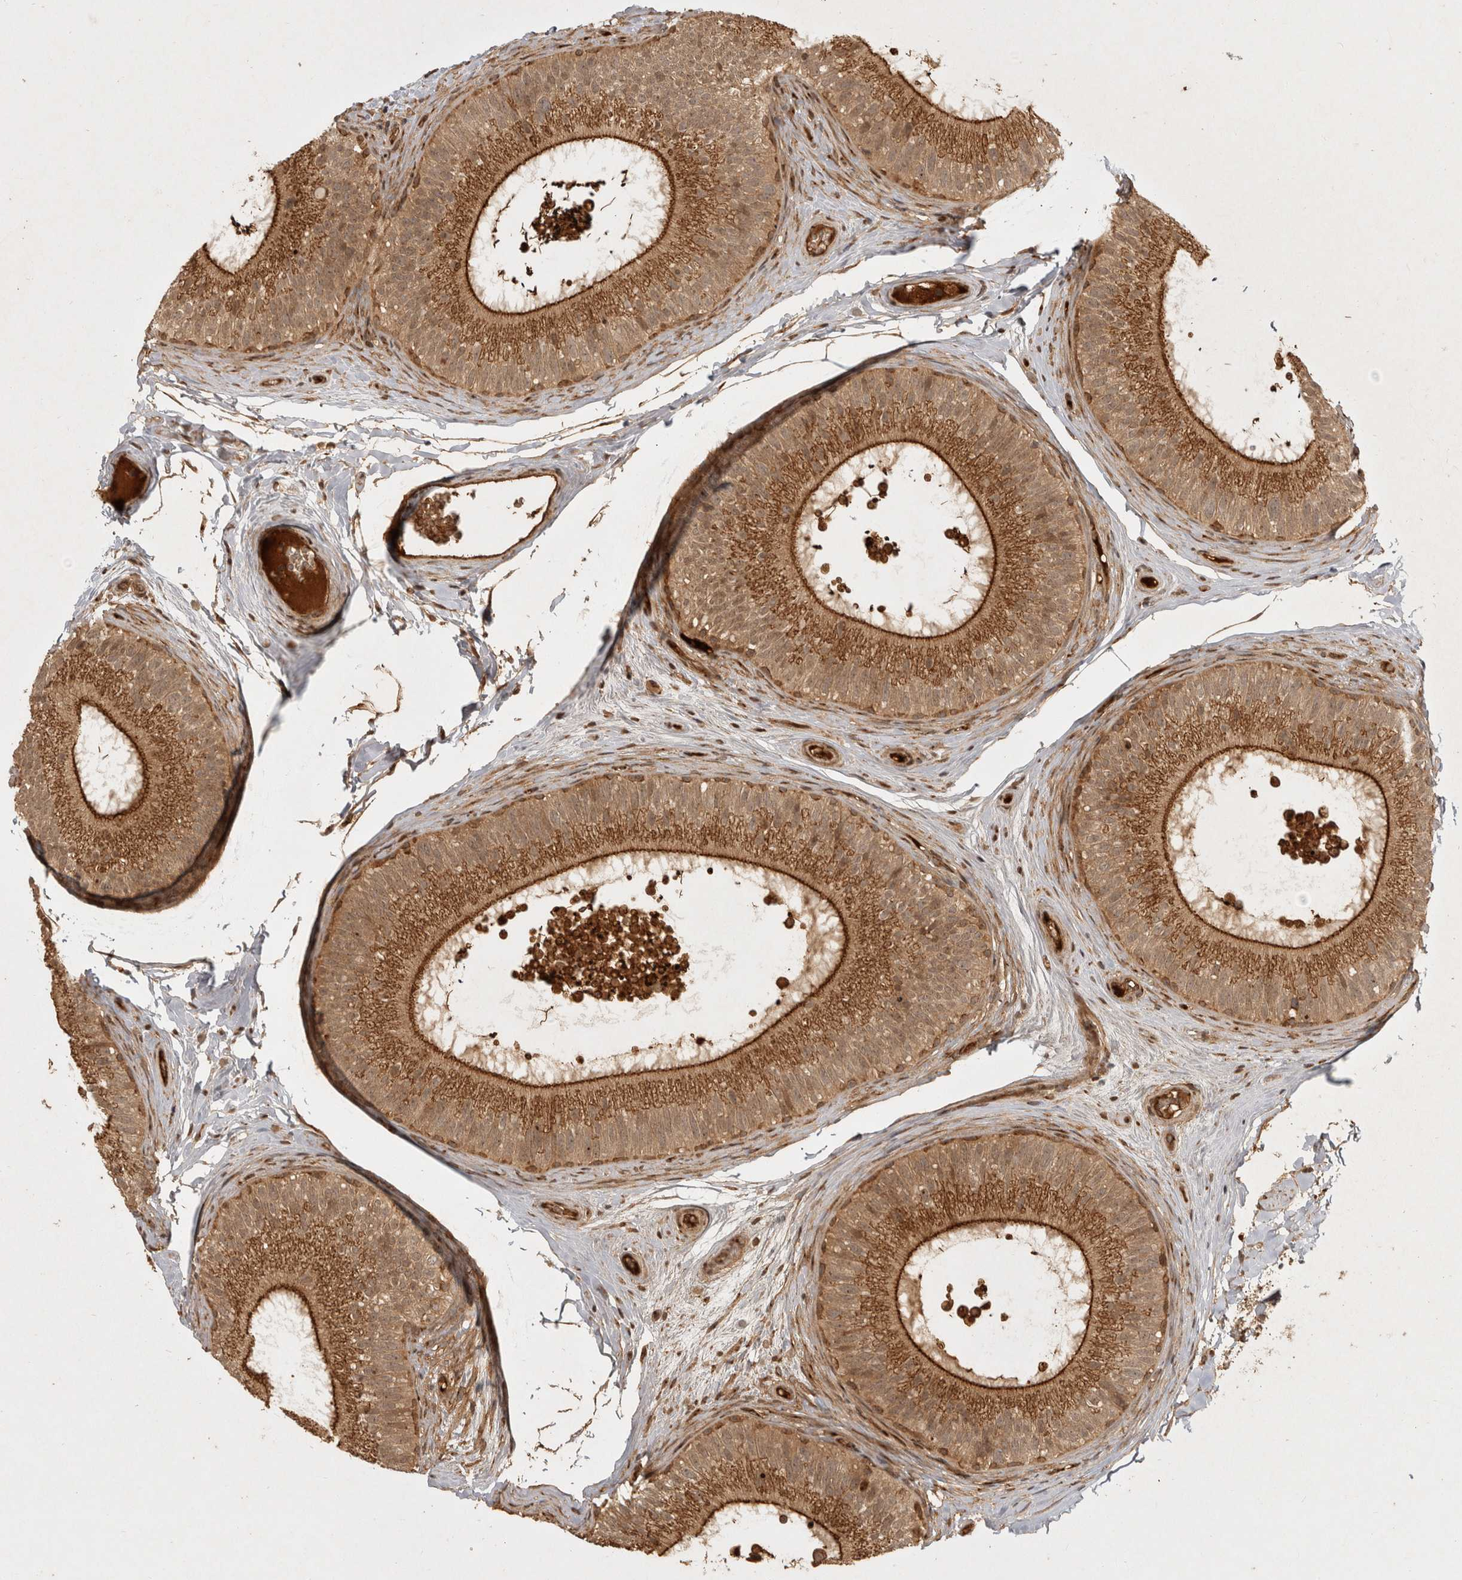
{"staining": {"intensity": "moderate", "quantity": ">75%", "location": "cytoplasmic/membranous"}, "tissue": "epididymis", "cell_type": "Glandular cells", "image_type": "normal", "snomed": [{"axis": "morphology", "description": "Normal tissue, NOS"}, {"axis": "topography", "description": "Epididymis"}], "caption": "Protein expression by immunohistochemistry exhibits moderate cytoplasmic/membranous positivity in about >75% of glandular cells in normal epididymis.", "gene": "CAMSAP2", "patient": {"sex": "male", "age": 45}}